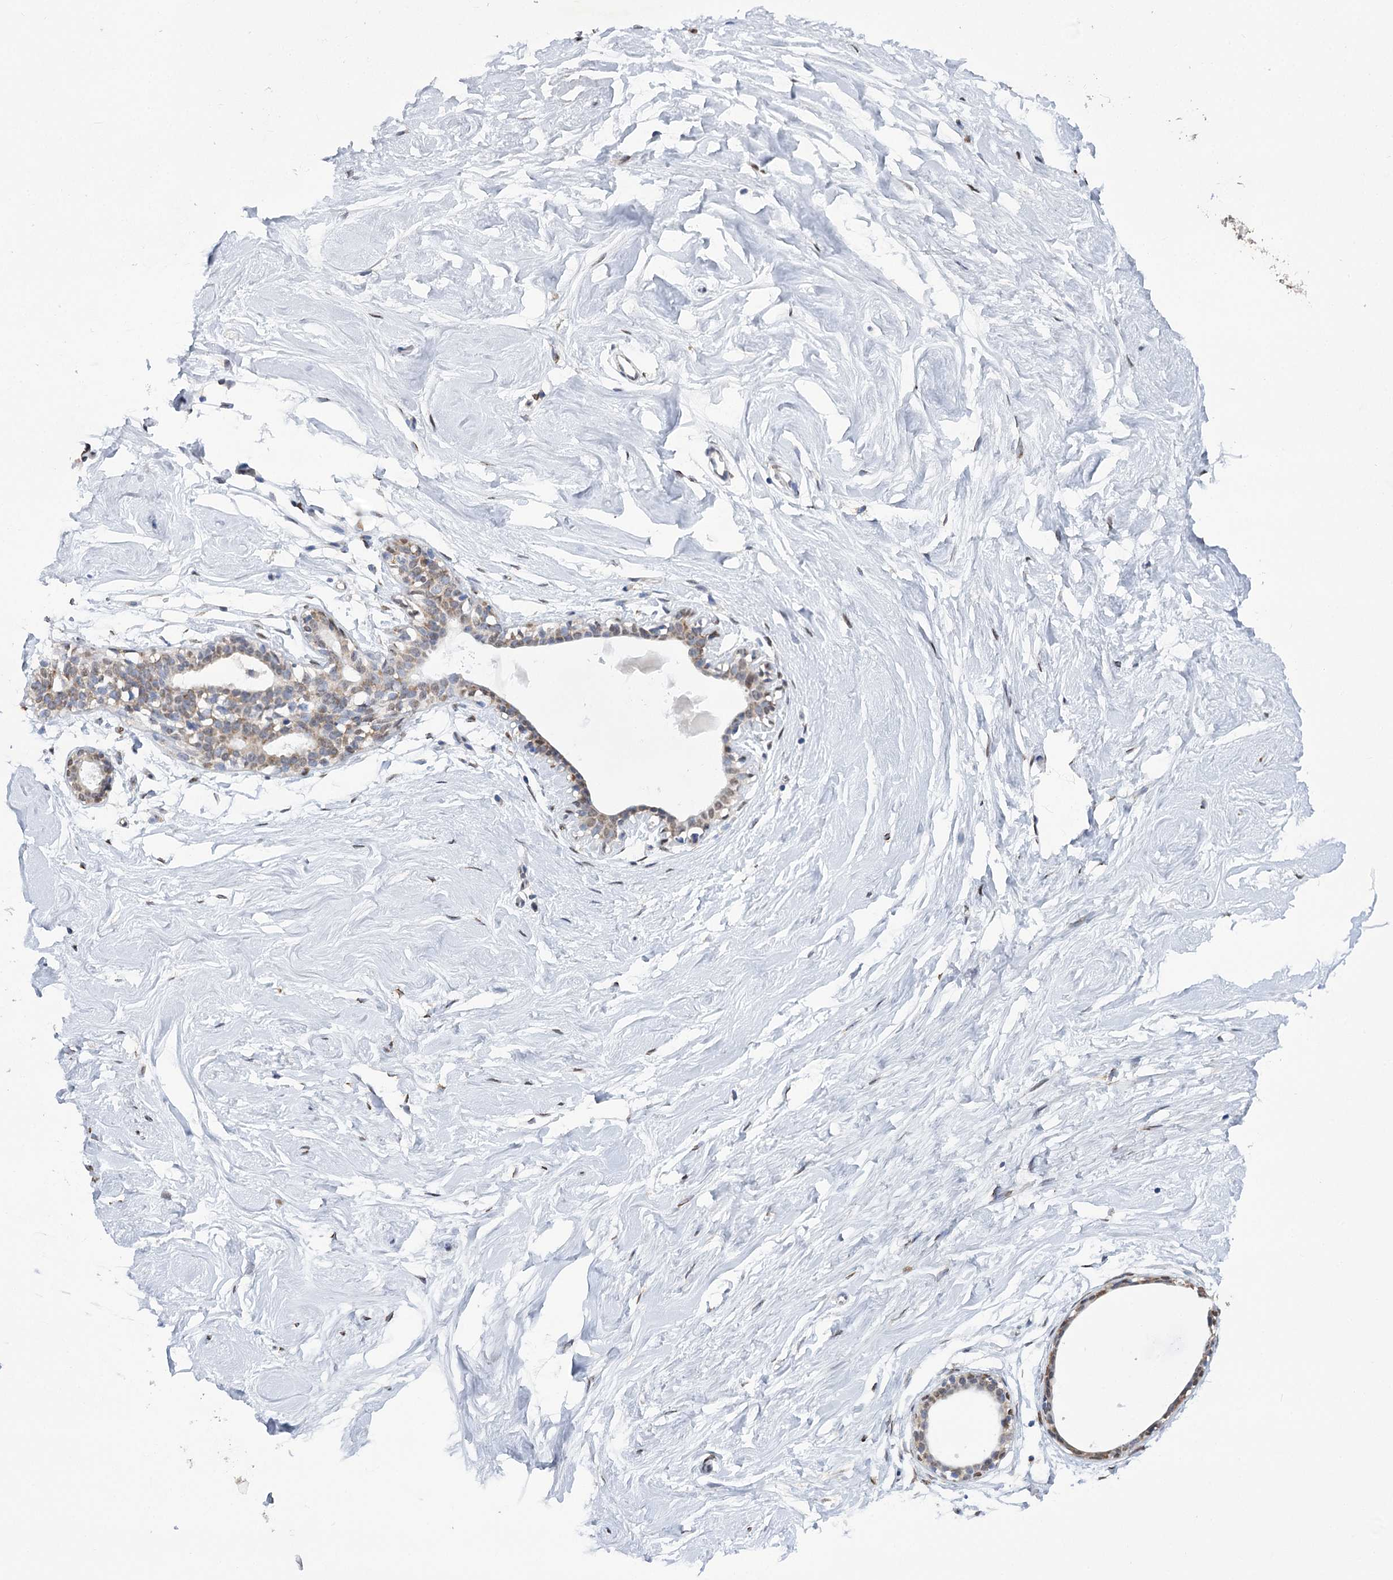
{"staining": {"intensity": "moderate", "quantity": ">75%", "location": "cytoplasmic/membranous,nuclear"}, "tissue": "breast", "cell_type": "Adipocytes", "image_type": "normal", "snomed": [{"axis": "morphology", "description": "Normal tissue, NOS"}, {"axis": "morphology", "description": "Adenoma, NOS"}, {"axis": "topography", "description": "Breast"}], "caption": "Moderate cytoplasmic/membranous,nuclear positivity for a protein is identified in approximately >75% of adipocytes of normal breast using IHC.", "gene": "NFU1", "patient": {"sex": "female", "age": 23}}